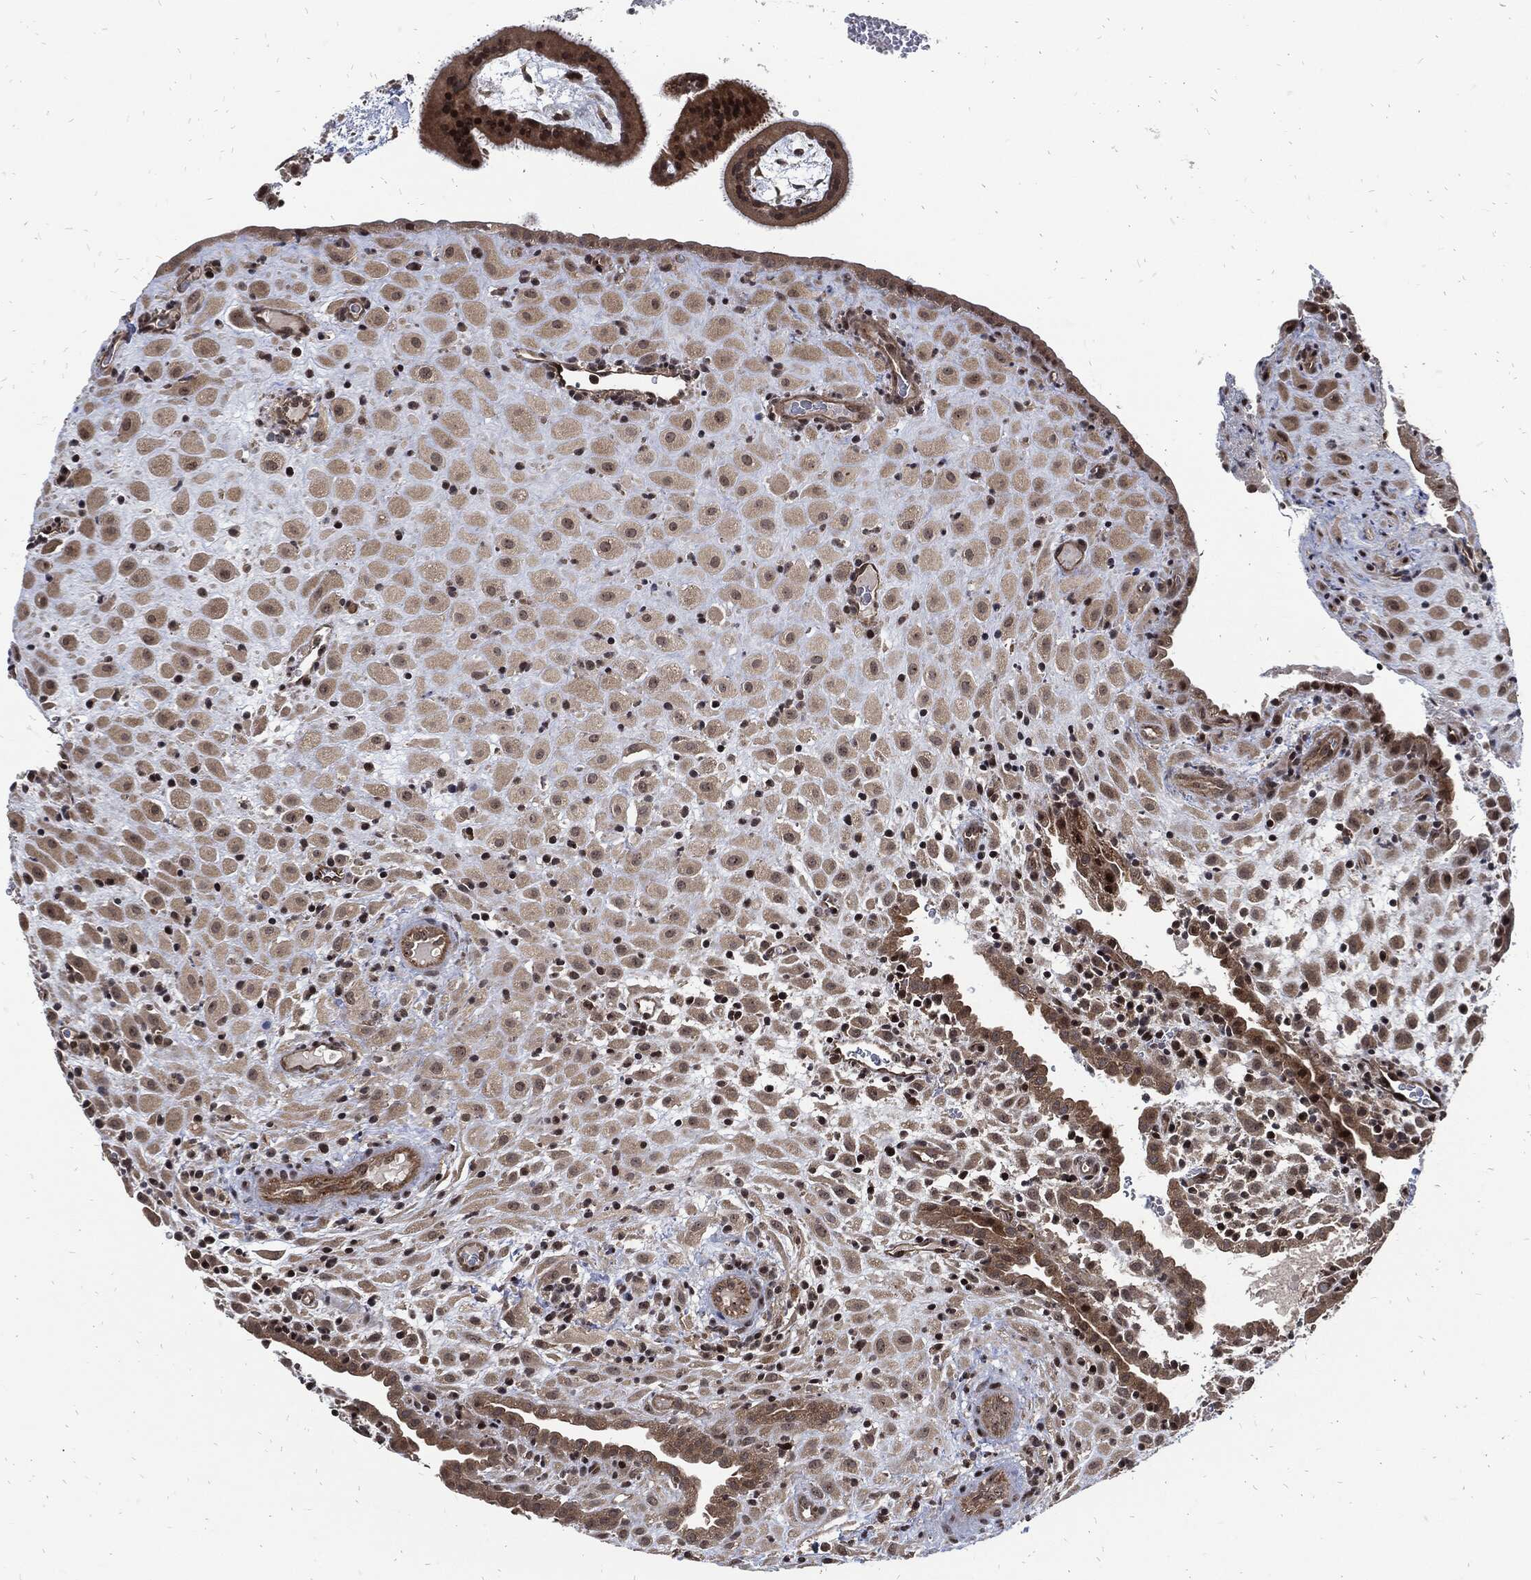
{"staining": {"intensity": "moderate", "quantity": "<25%", "location": "nuclear"}, "tissue": "placenta", "cell_type": "Decidual cells", "image_type": "normal", "snomed": [{"axis": "morphology", "description": "Normal tissue, NOS"}, {"axis": "topography", "description": "Placenta"}], "caption": "DAB immunohistochemical staining of normal placenta exhibits moderate nuclear protein expression in approximately <25% of decidual cells. Immunohistochemistry (ihc) stains the protein in brown and the nuclei are stained blue.", "gene": "ZNF775", "patient": {"sex": "female", "age": 19}}